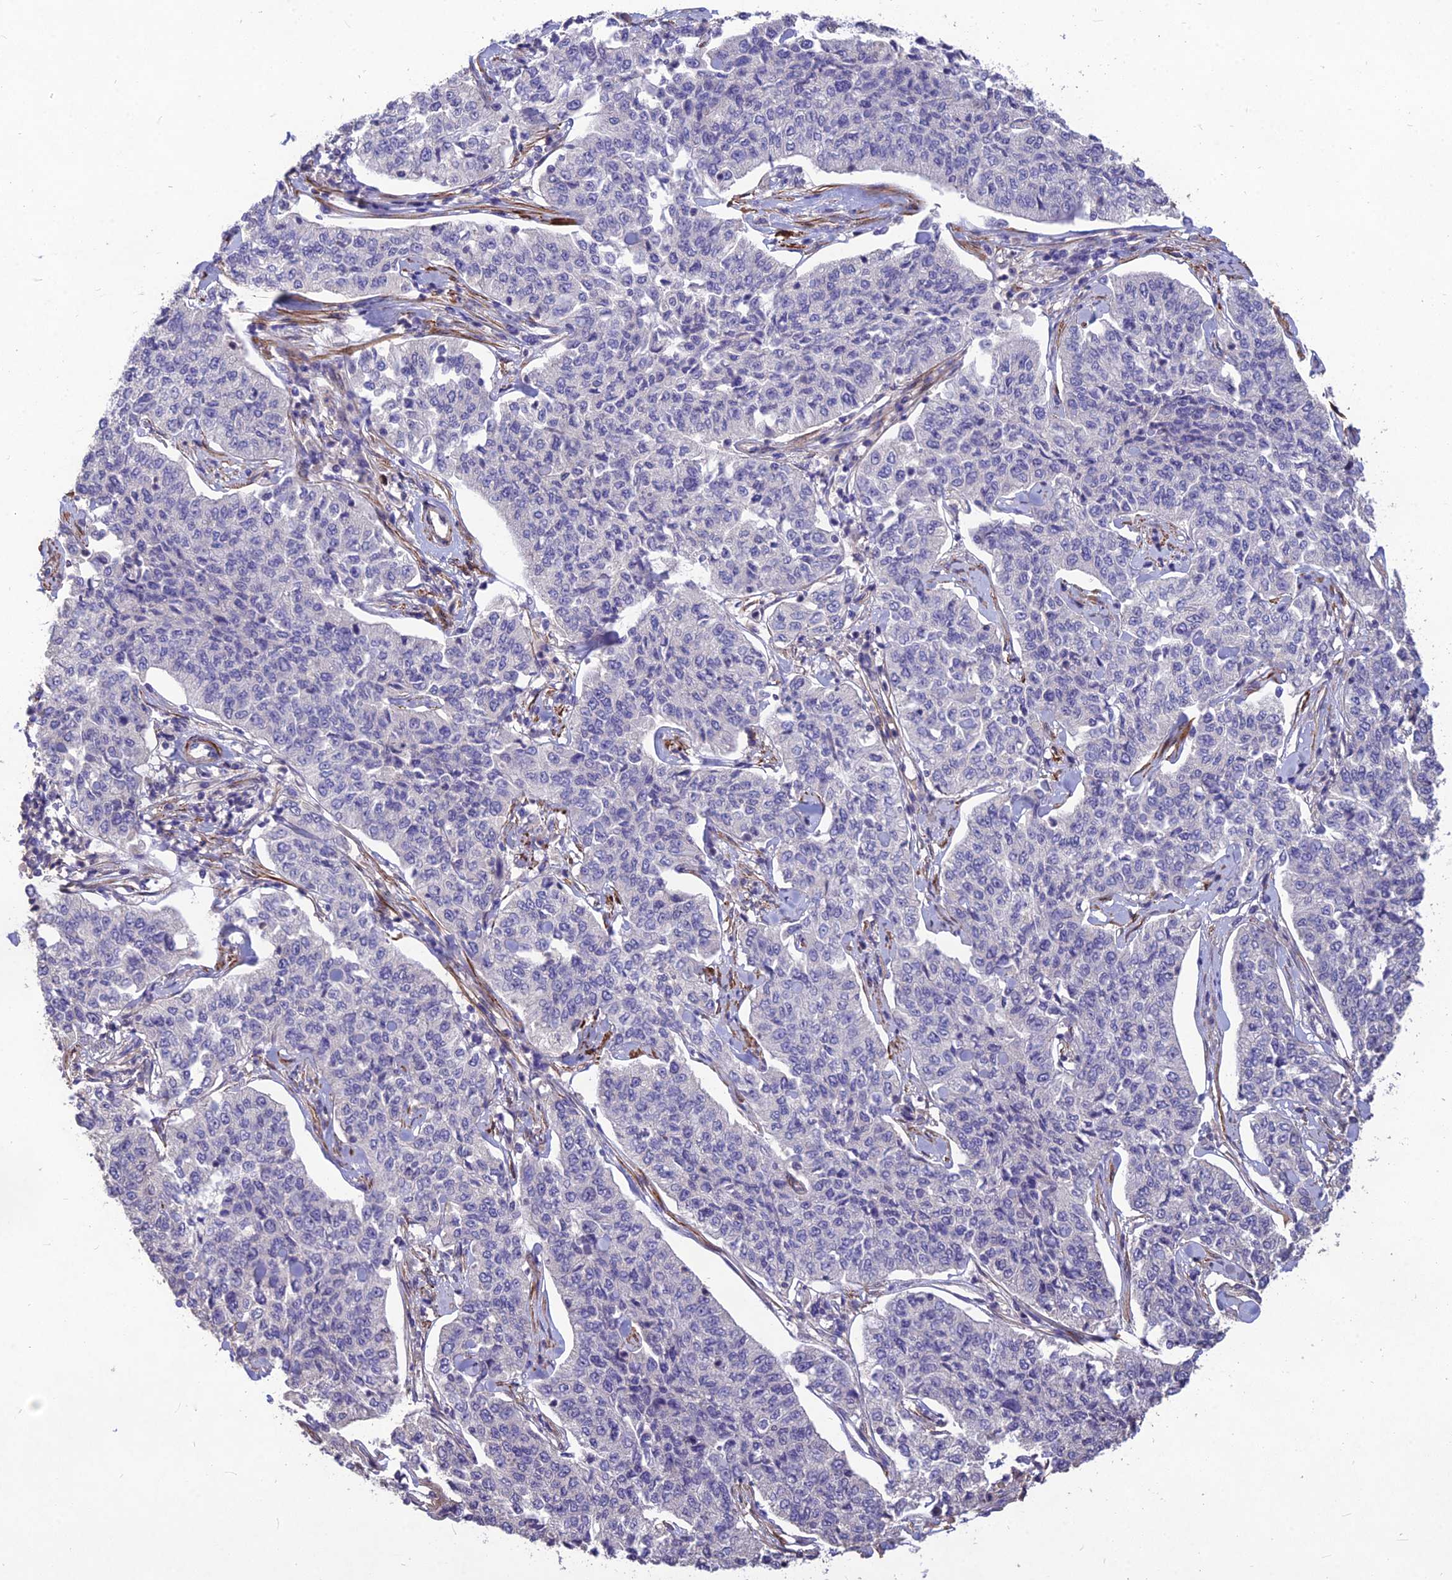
{"staining": {"intensity": "negative", "quantity": "none", "location": "none"}, "tissue": "cervical cancer", "cell_type": "Tumor cells", "image_type": "cancer", "snomed": [{"axis": "morphology", "description": "Squamous cell carcinoma, NOS"}, {"axis": "topography", "description": "Cervix"}], "caption": "Photomicrograph shows no protein staining in tumor cells of cervical cancer tissue.", "gene": "CLUH", "patient": {"sex": "female", "age": 35}}